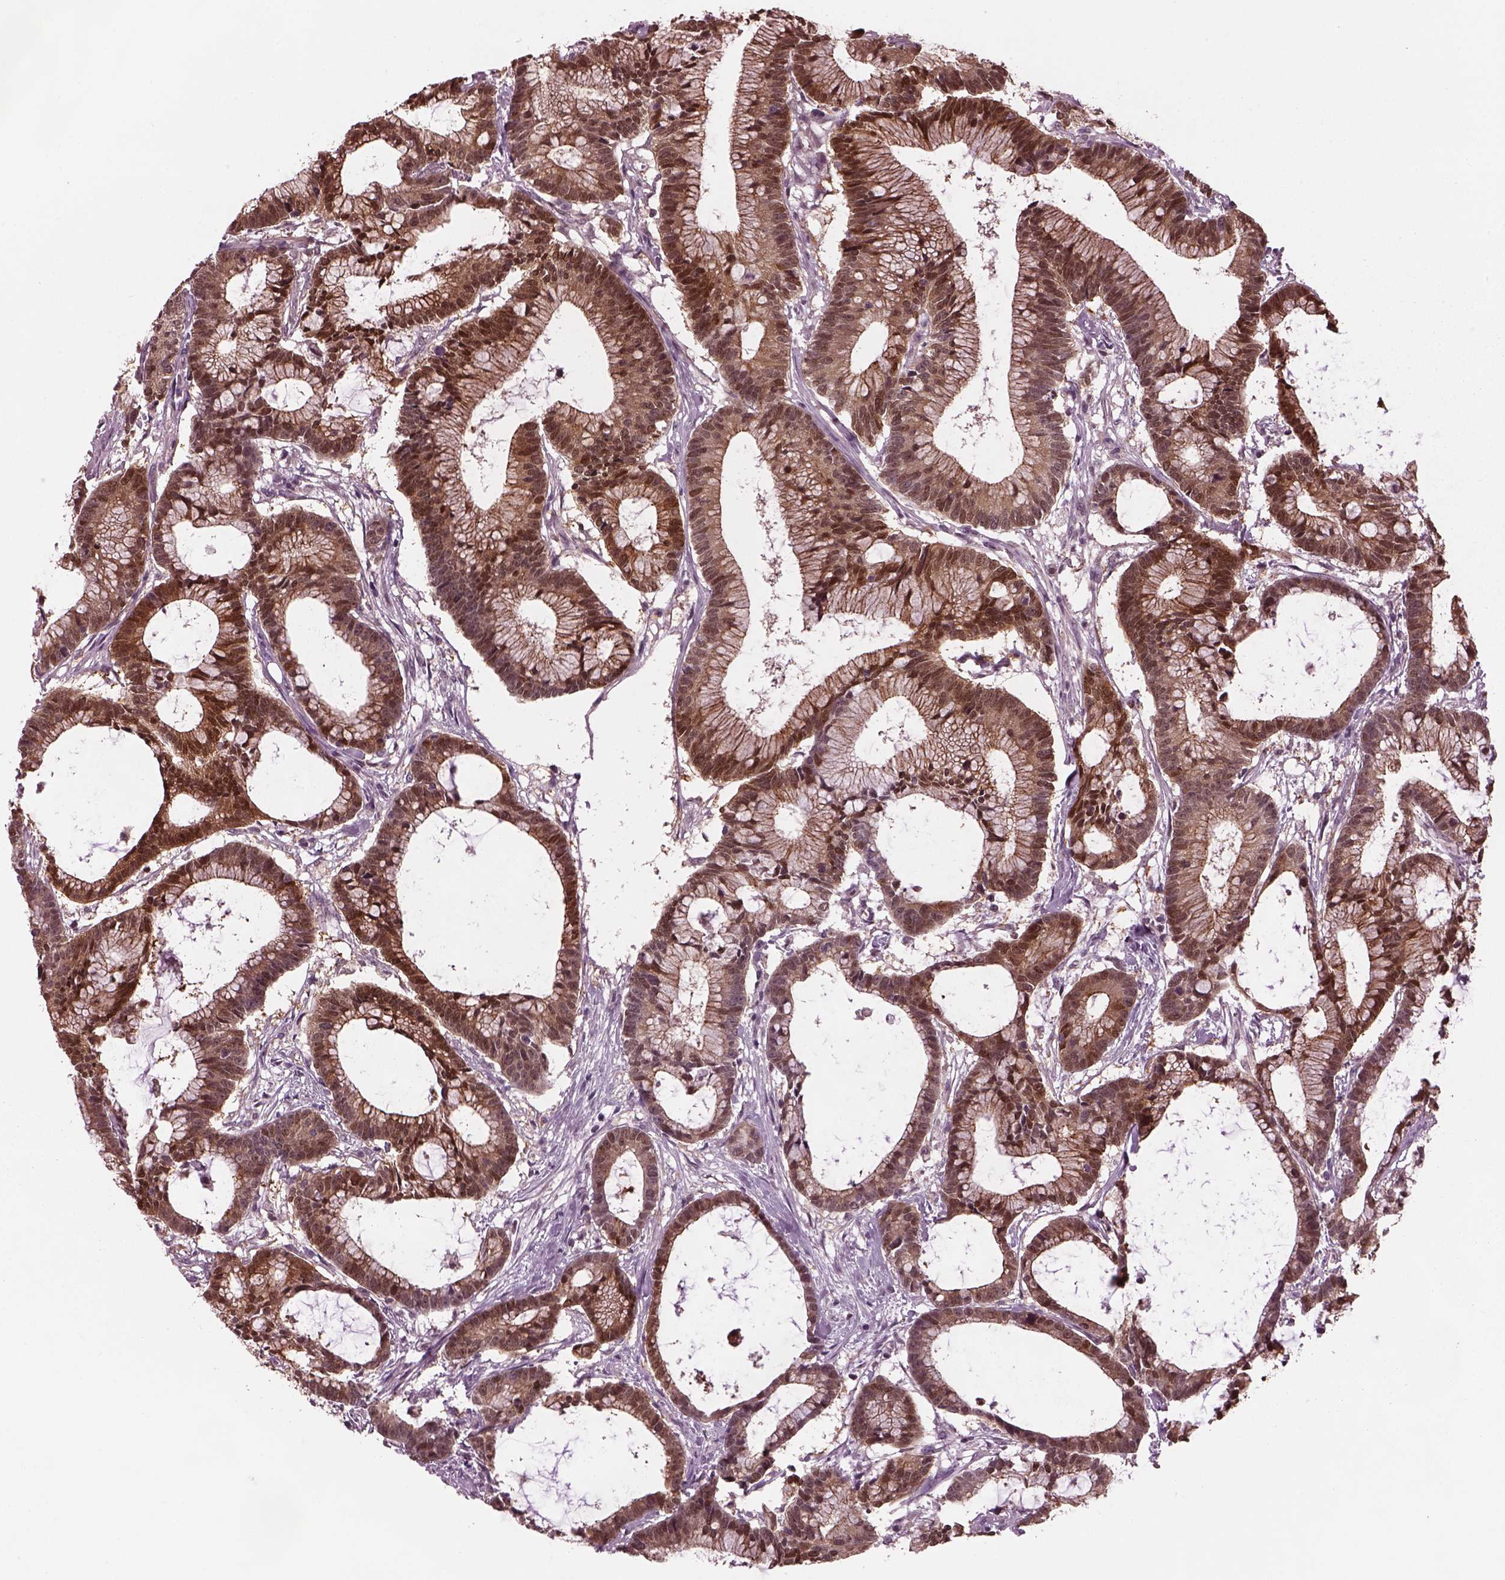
{"staining": {"intensity": "moderate", "quantity": ">75%", "location": "cytoplasmic/membranous,nuclear"}, "tissue": "colorectal cancer", "cell_type": "Tumor cells", "image_type": "cancer", "snomed": [{"axis": "morphology", "description": "Adenocarcinoma, NOS"}, {"axis": "topography", "description": "Colon"}], "caption": "Moderate cytoplasmic/membranous and nuclear protein positivity is identified in about >75% of tumor cells in colorectal cancer.", "gene": "SRI", "patient": {"sex": "female", "age": 78}}